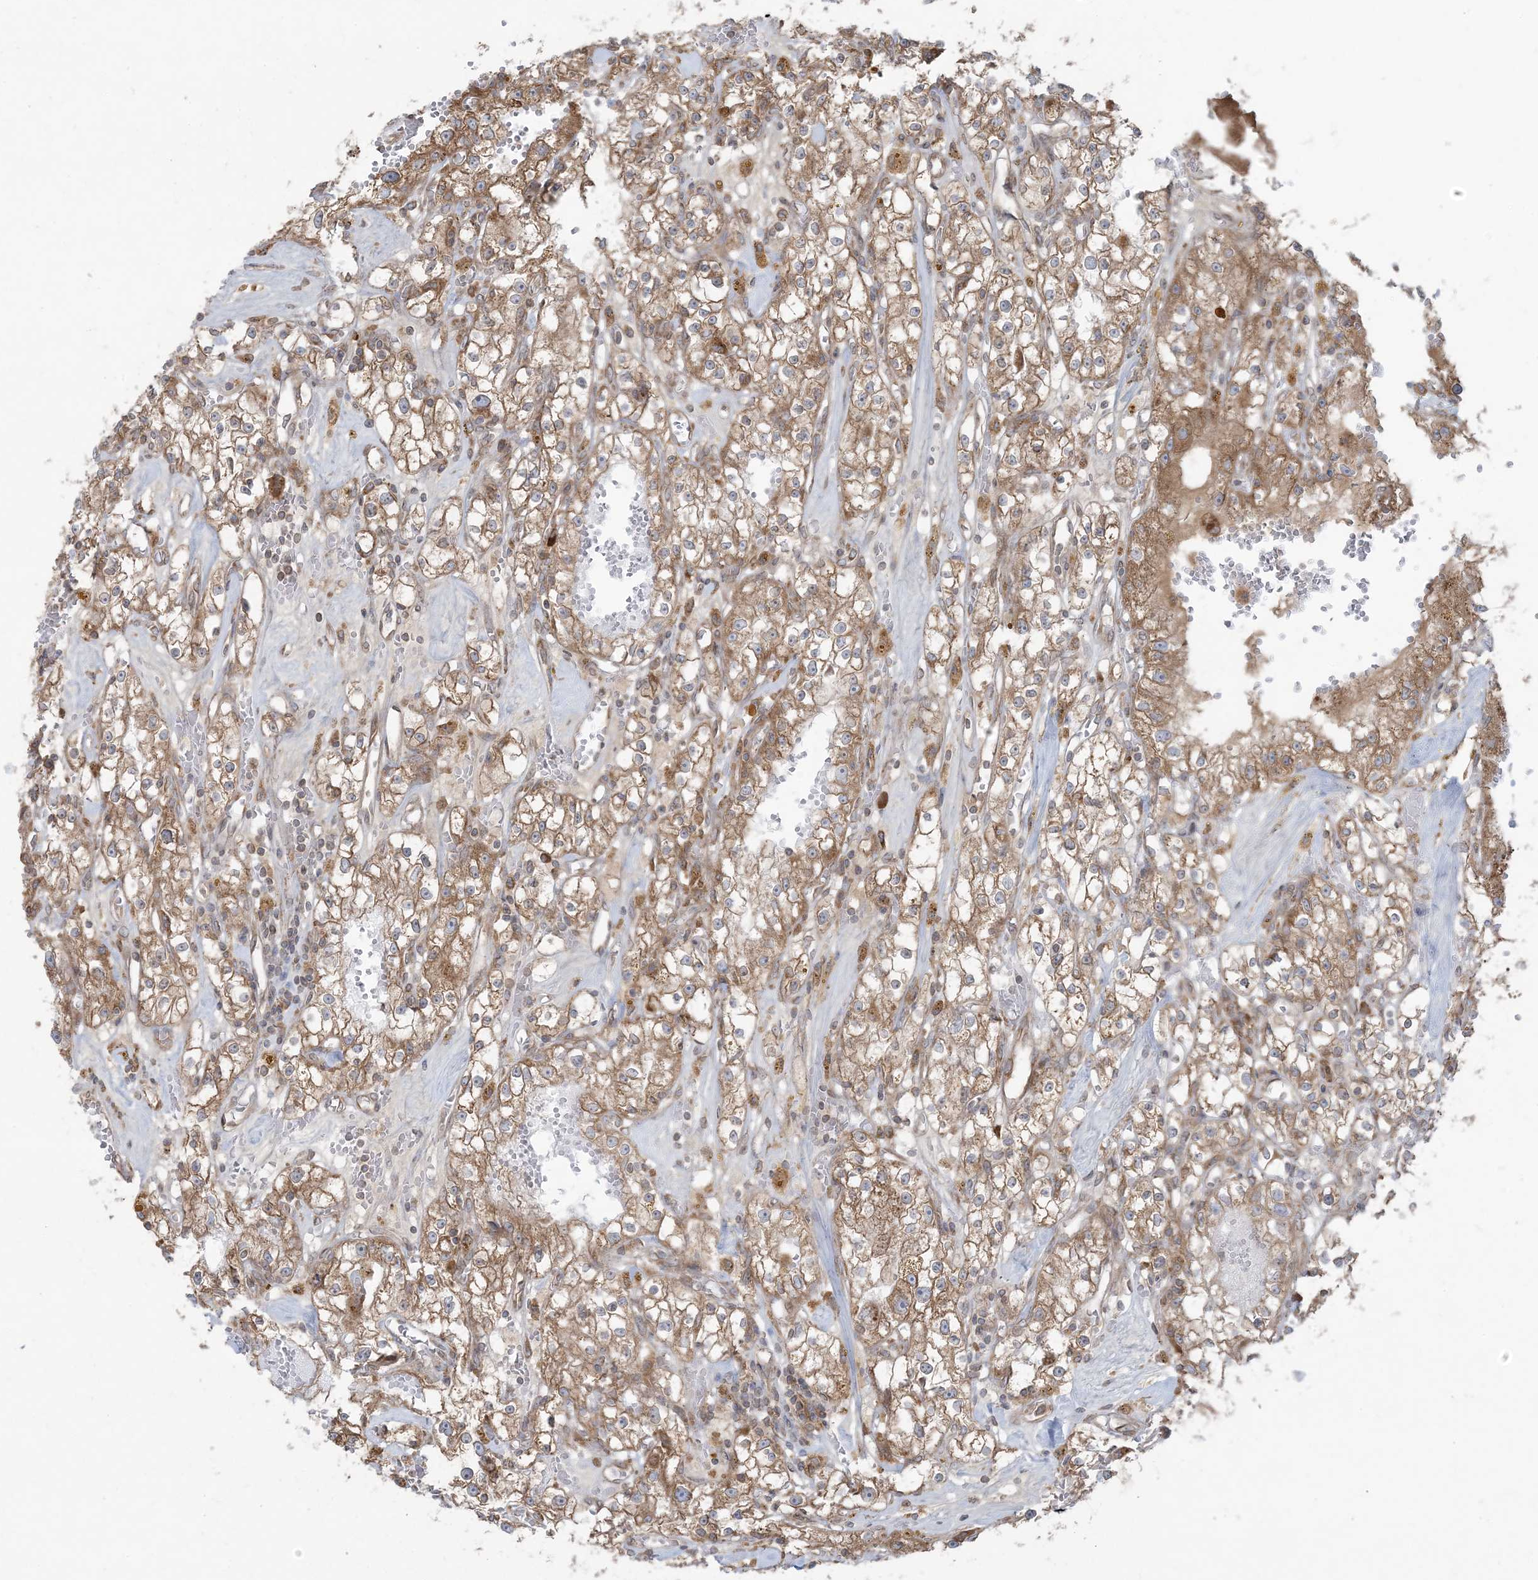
{"staining": {"intensity": "moderate", "quantity": ">75%", "location": "cytoplasmic/membranous"}, "tissue": "renal cancer", "cell_type": "Tumor cells", "image_type": "cancer", "snomed": [{"axis": "morphology", "description": "Adenocarcinoma, NOS"}, {"axis": "topography", "description": "Kidney"}], "caption": "An IHC photomicrograph of neoplastic tissue is shown. Protein staining in brown shows moderate cytoplasmic/membranous positivity in renal cancer within tumor cells.", "gene": "UBXN4", "patient": {"sex": "male", "age": 56}}